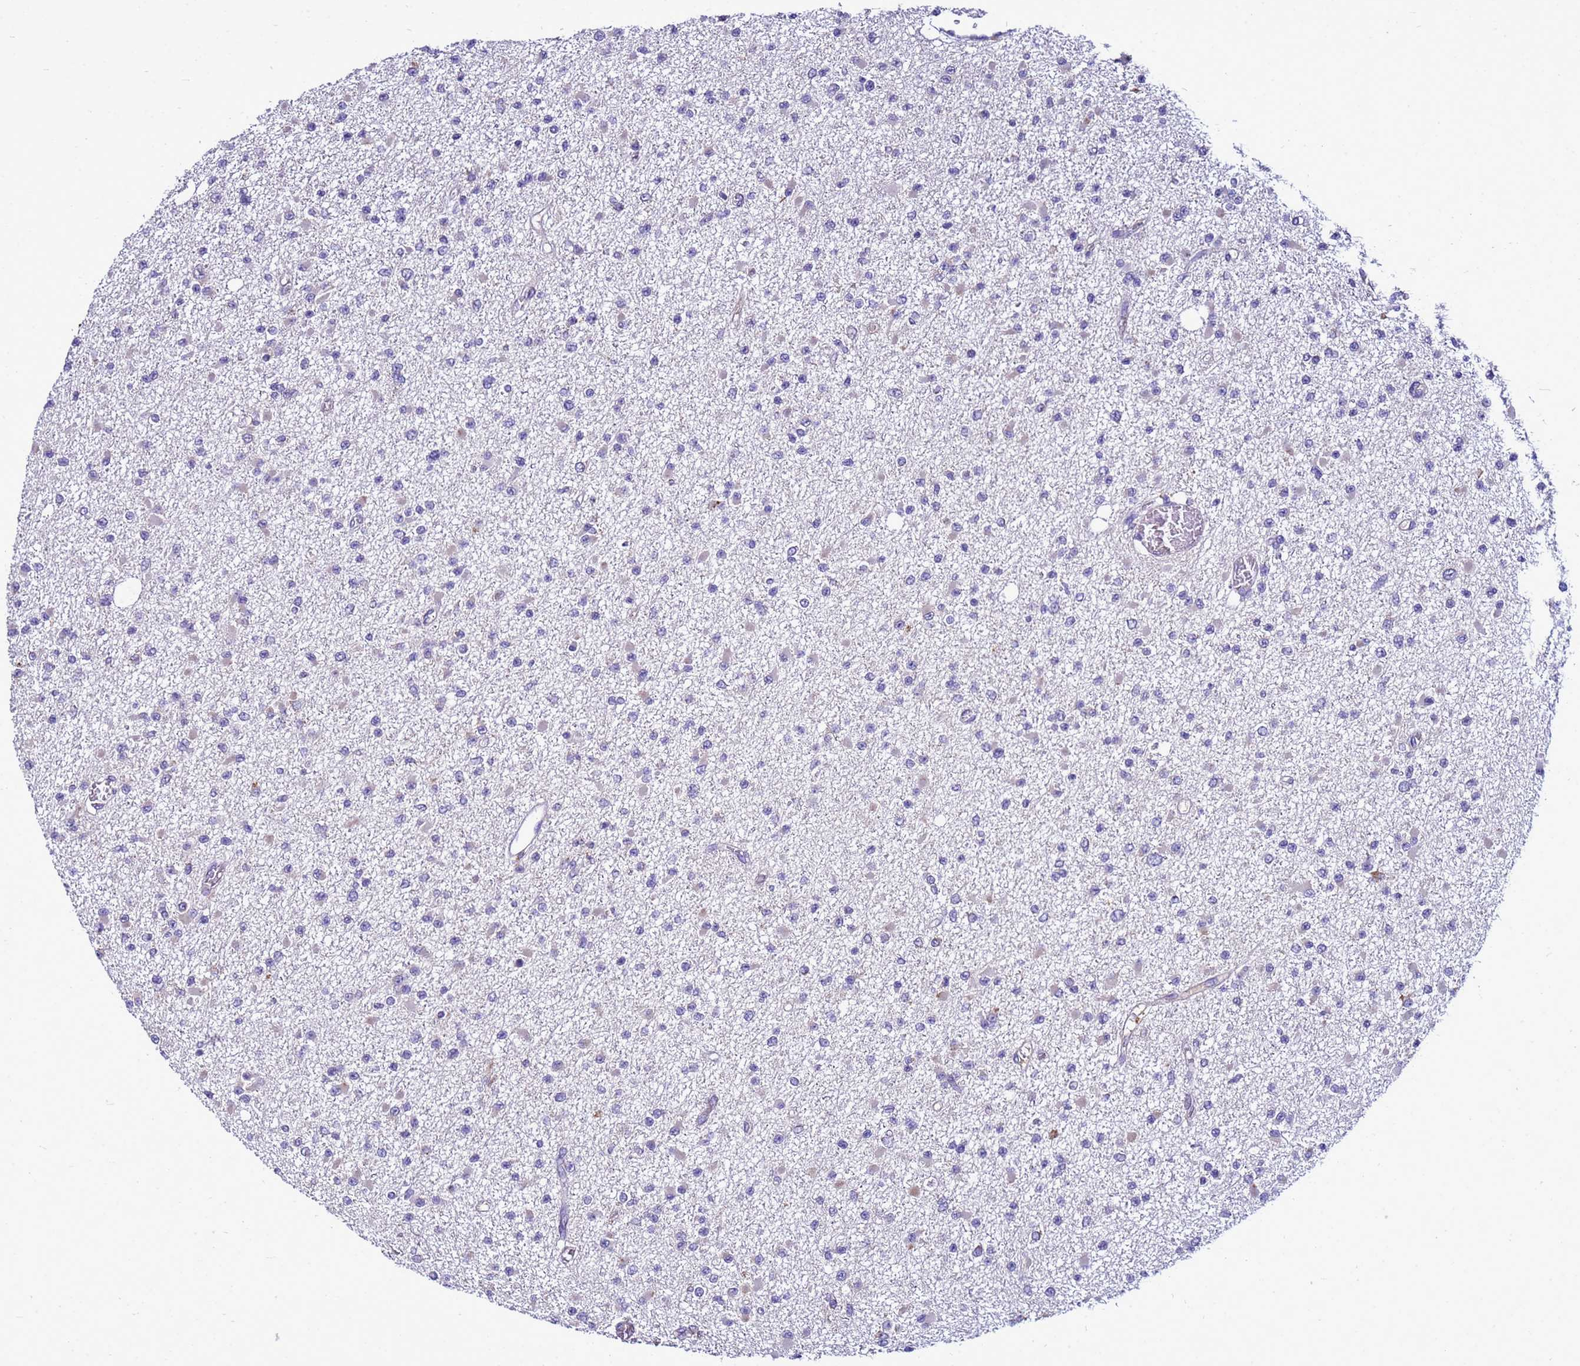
{"staining": {"intensity": "negative", "quantity": "none", "location": "none"}, "tissue": "glioma", "cell_type": "Tumor cells", "image_type": "cancer", "snomed": [{"axis": "morphology", "description": "Glioma, malignant, Low grade"}, {"axis": "topography", "description": "Brain"}], "caption": "DAB (3,3'-diaminobenzidine) immunohistochemical staining of low-grade glioma (malignant) displays no significant staining in tumor cells.", "gene": "ANTKMT", "patient": {"sex": "female", "age": 22}}